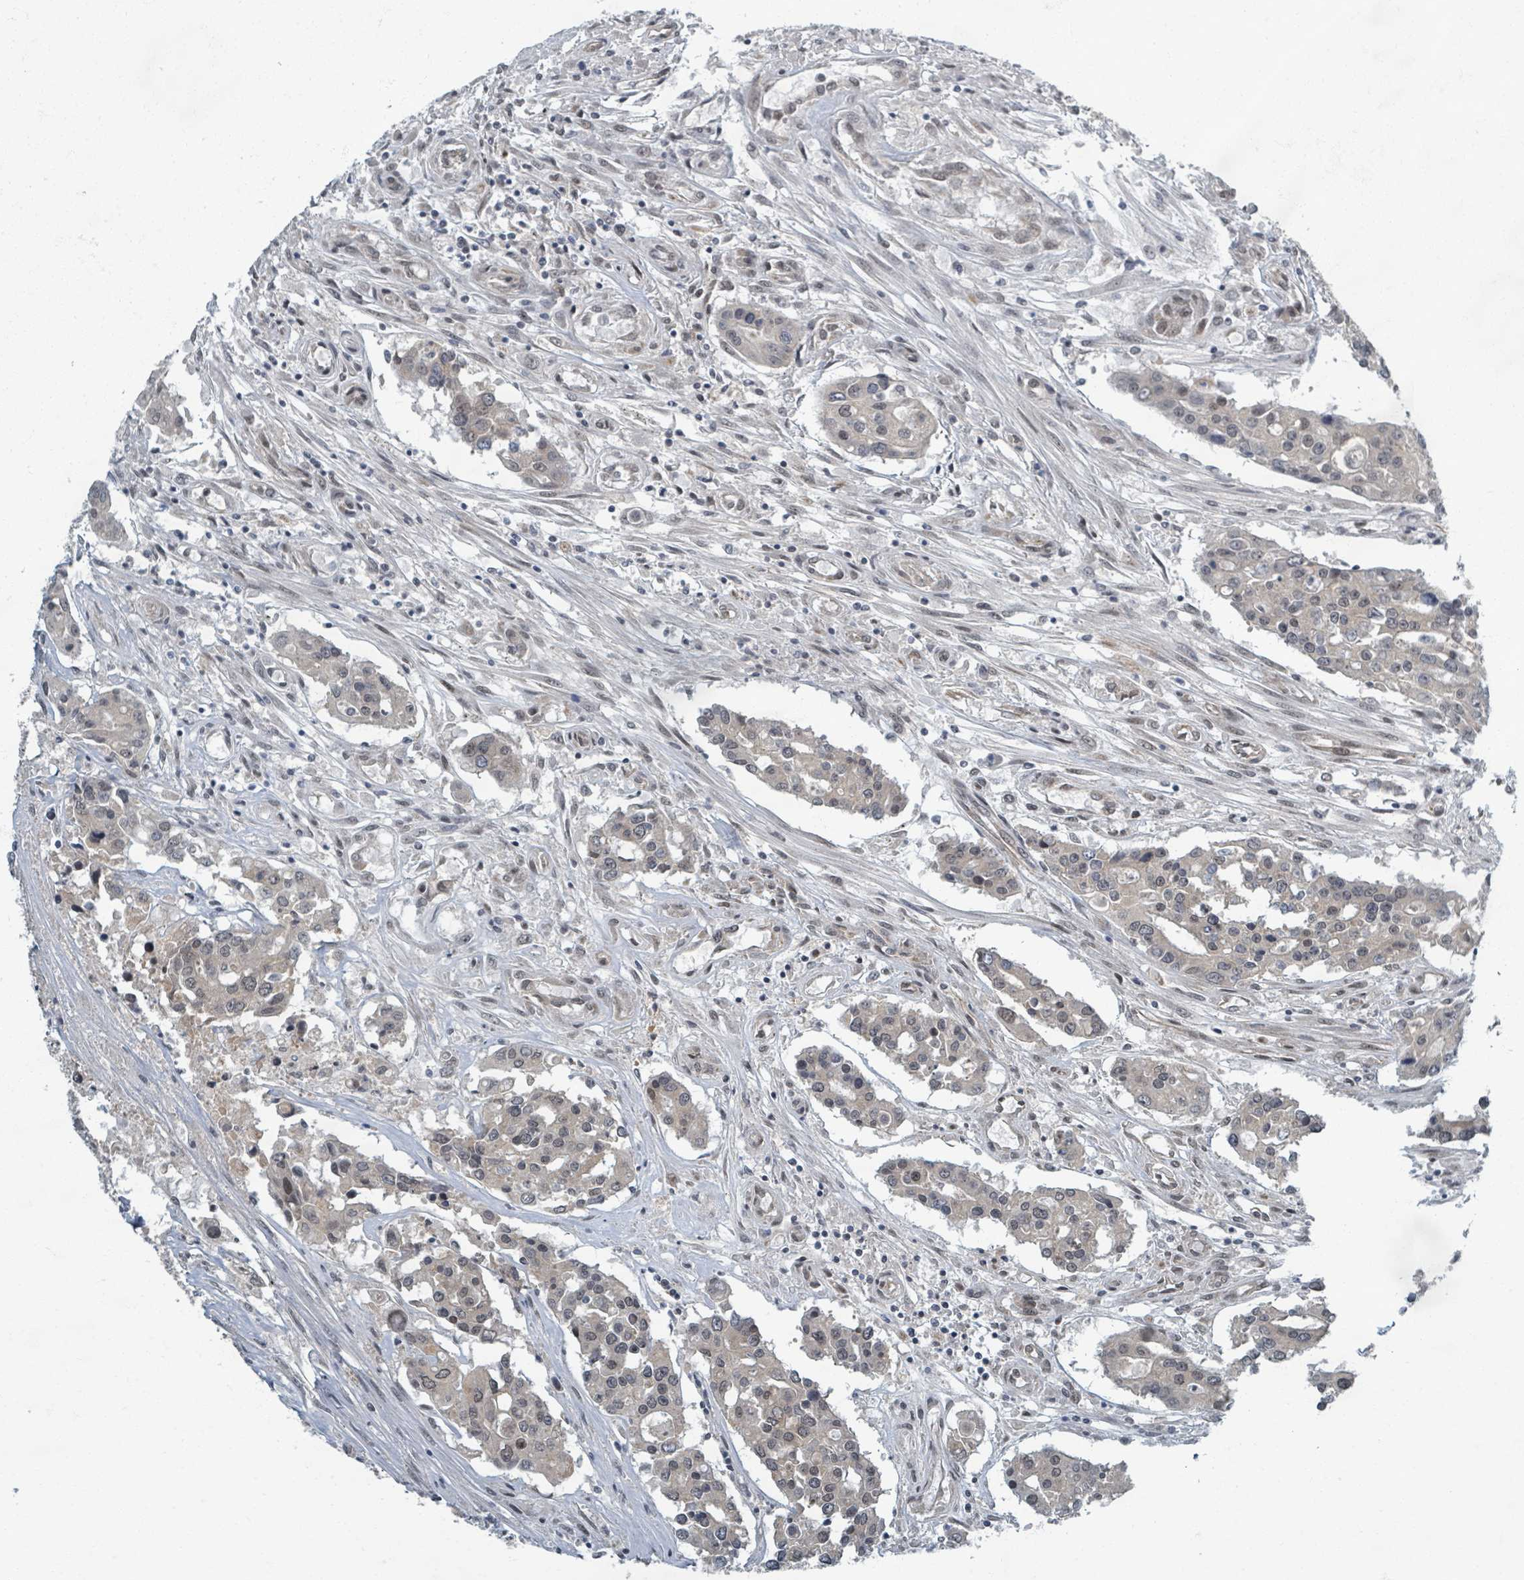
{"staining": {"intensity": "weak", "quantity": "<25%", "location": "nuclear"}, "tissue": "colorectal cancer", "cell_type": "Tumor cells", "image_type": "cancer", "snomed": [{"axis": "morphology", "description": "Adenocarcinoma, NOS"}, {"axis": "topography", "description": "Colon"}], "caption": "Tumor cells are negative for protein expression in human colorectal adenocarcinoma.", "gene": "INTS15", "patient": {"sex": "male", "age": 77}}